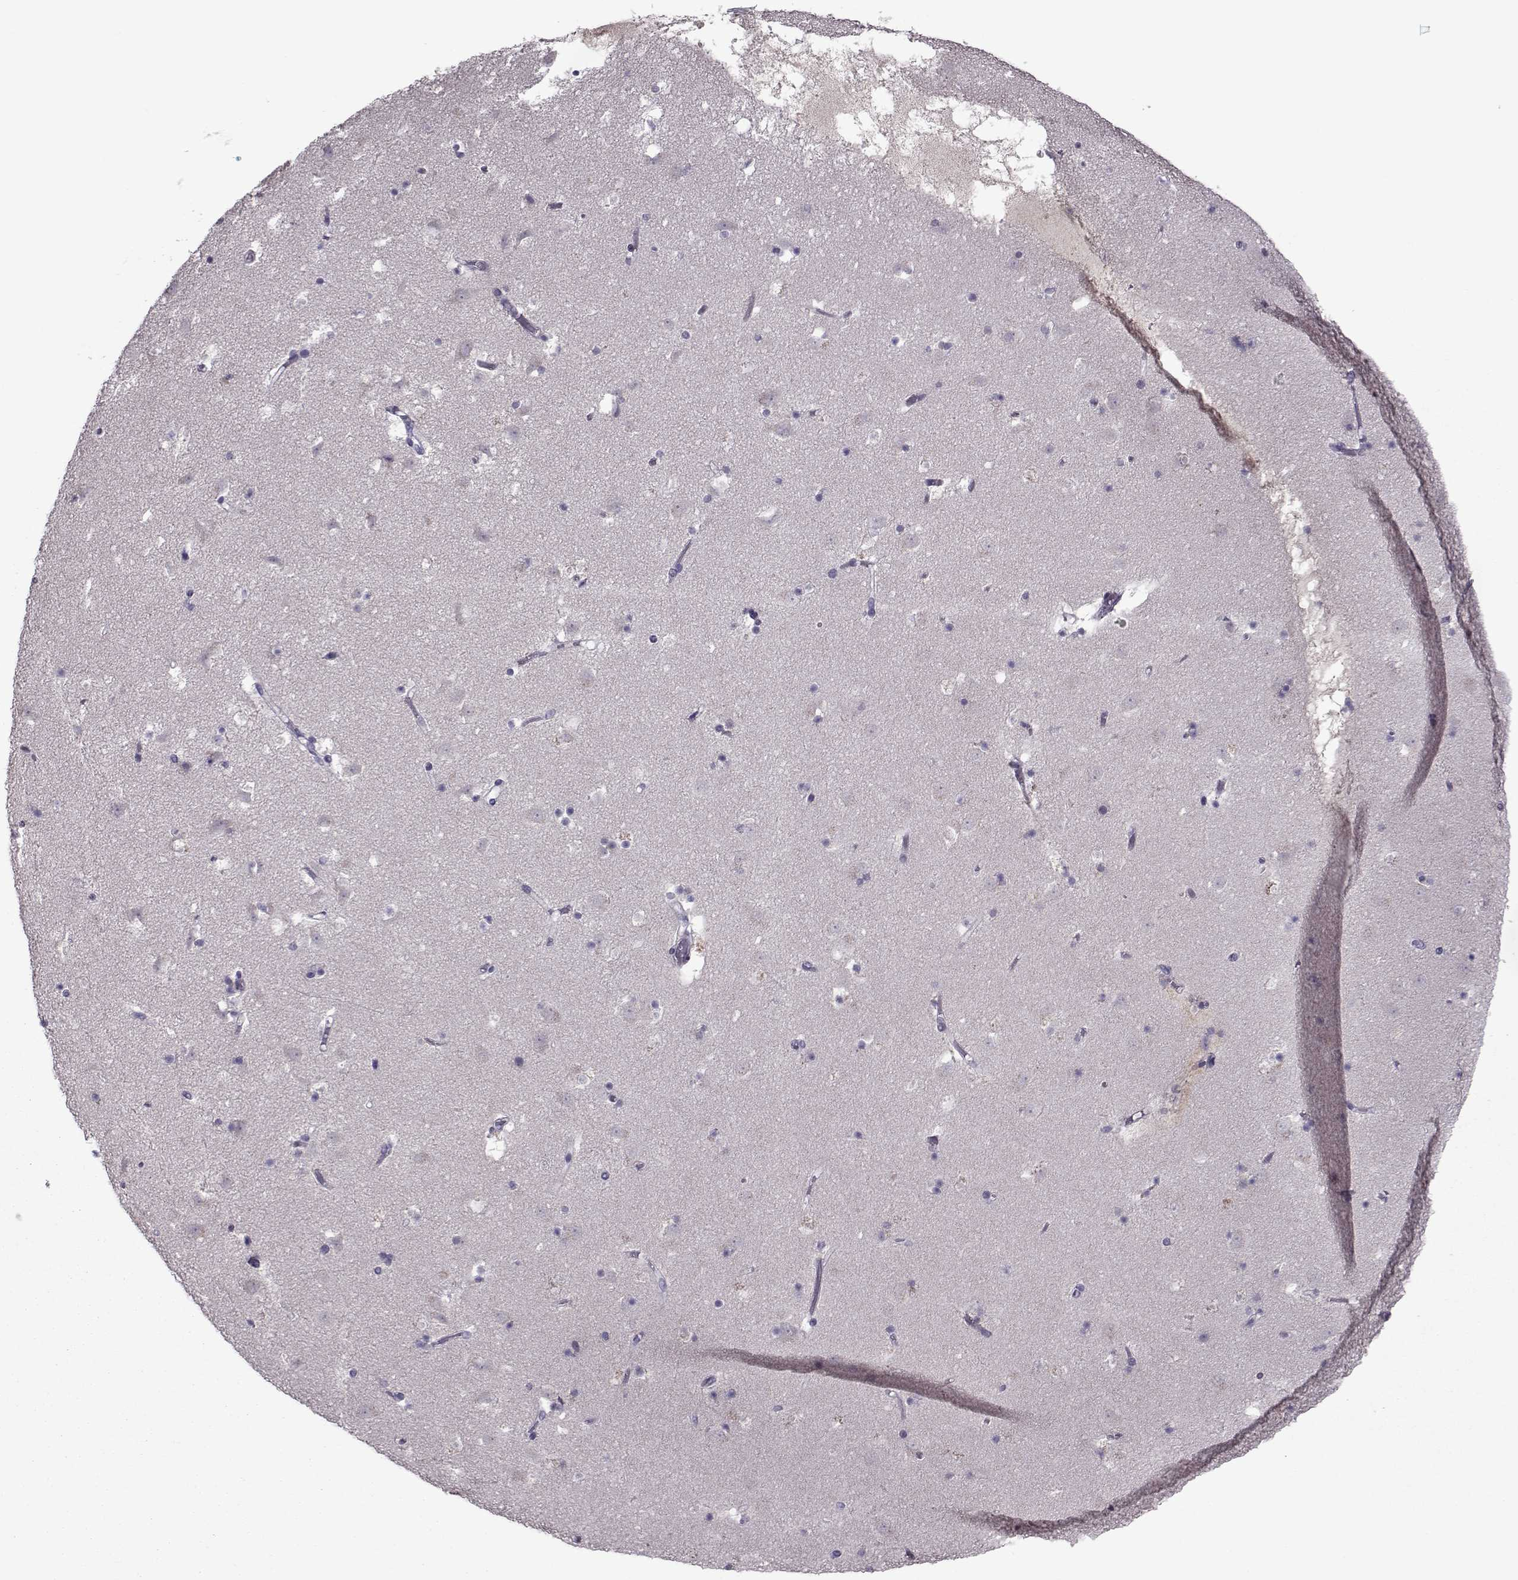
{"staining": {"intensity": "negative", "quantity": "none", "location": "none"}, "tissue": "caudate", "cell_type": "Glial cells", "image_type": "normal", "snomed": [{"axis": "morphology", "description": "Normal tissue, NOS"}, {"axis": "topography", "description": "Lateral ventricle wall"}], "caption": "The image reveals no significant staining in glial cells of caudate.", "gene": "ASRGL1", "patient": {"sex": "female", "age": 42}}